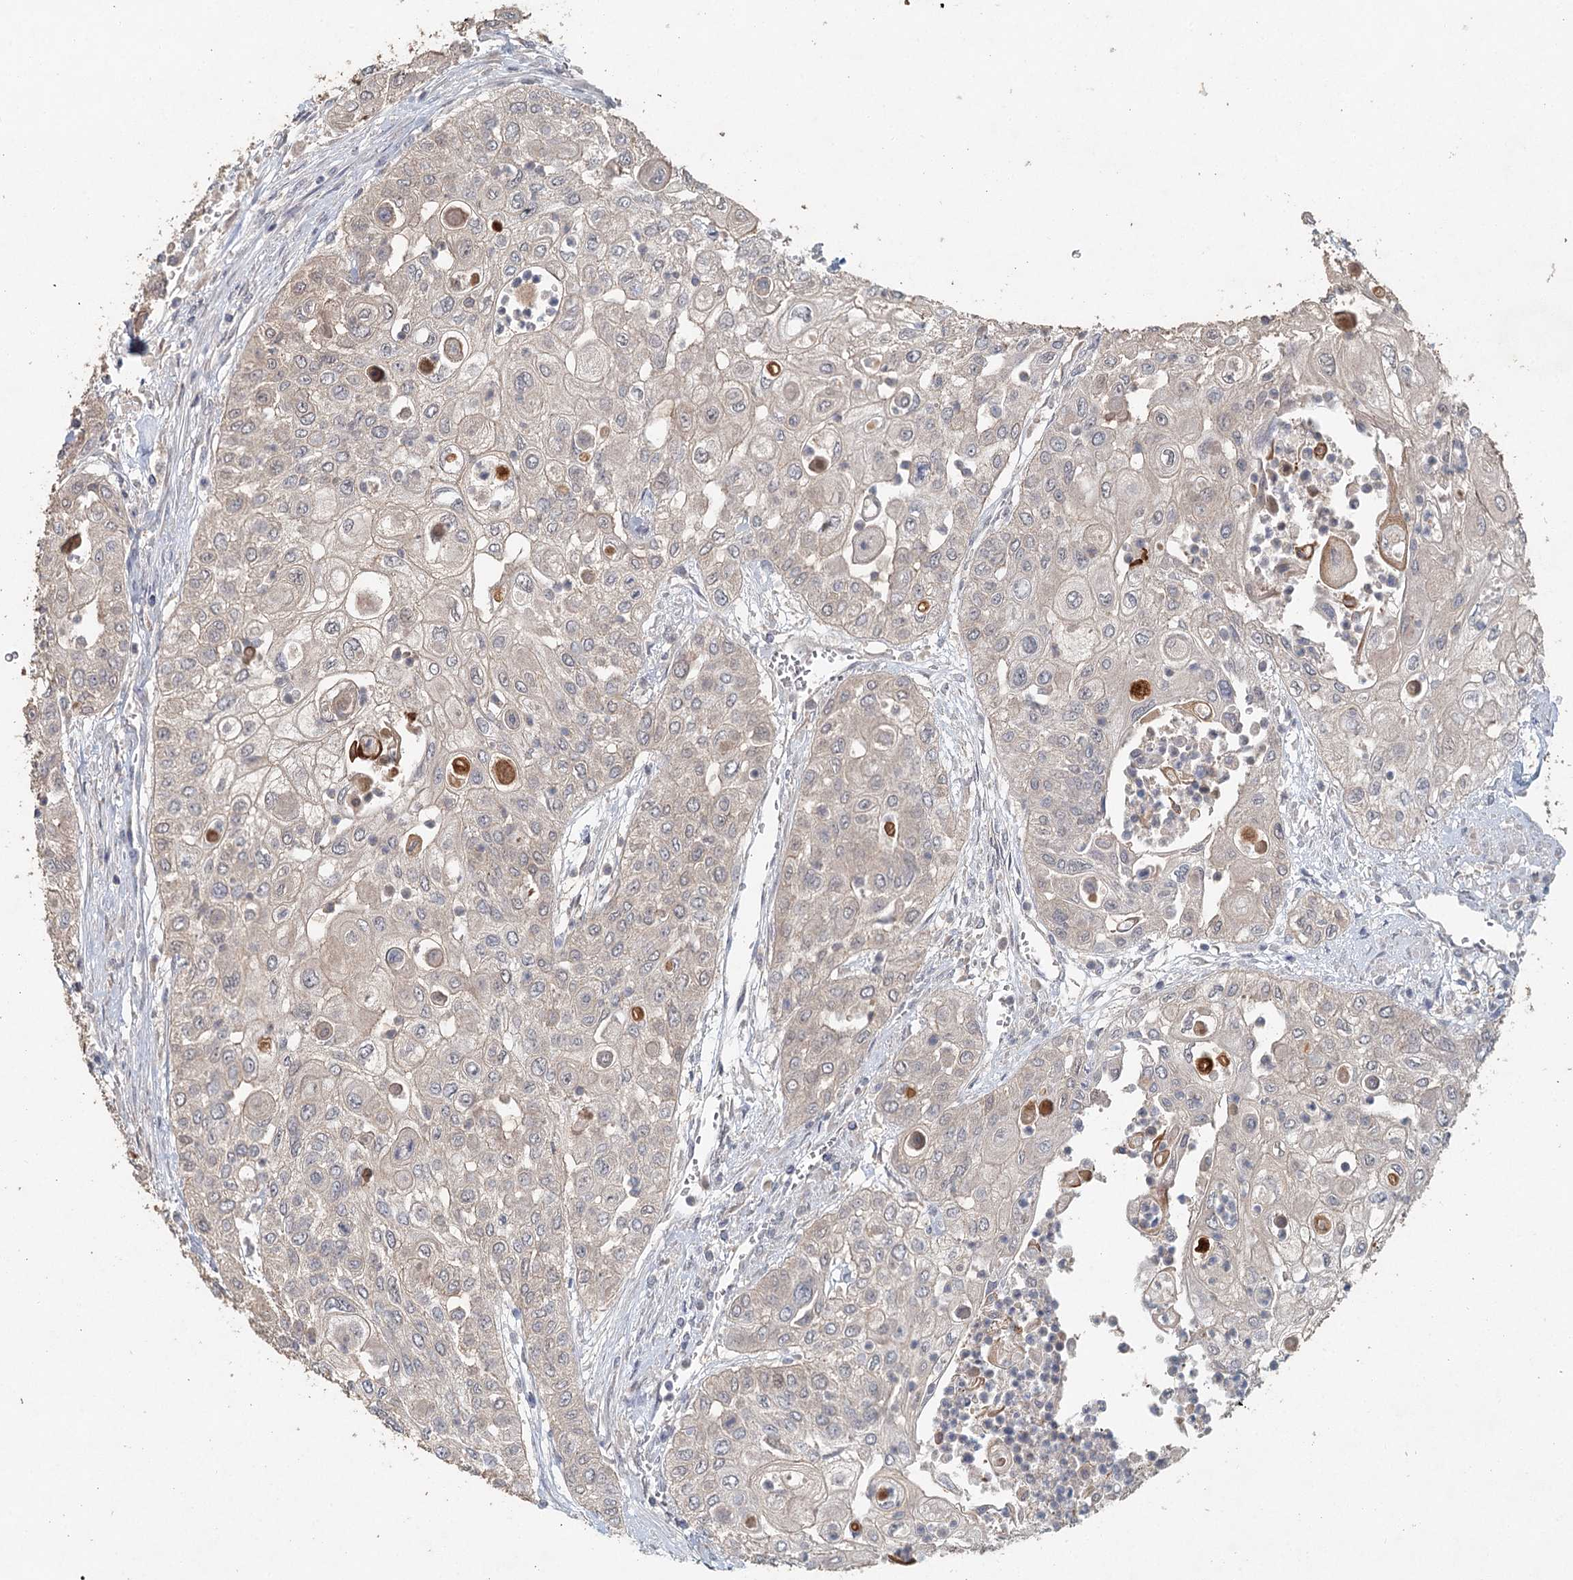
{"staining": {"intensity": "weak", "quantity": "<25%", "location": "cytoplasmic/membranous"}, "tissue": "urothelial cancer", "cell_type": "Tumor cells", "image_type": "cancer", "snomed": [{"axis": "morphology", "description": "Urothelial carcinoma, High grade"}, {"axis": "topography", "description": "Urinary bladder"}], "caption": "Immunohistochemistry of urothelial carcinoma (high-grade) shows no staining in tumor cells.", "gene": "ADK", "patient": {"sex": "female", "age": 79}}